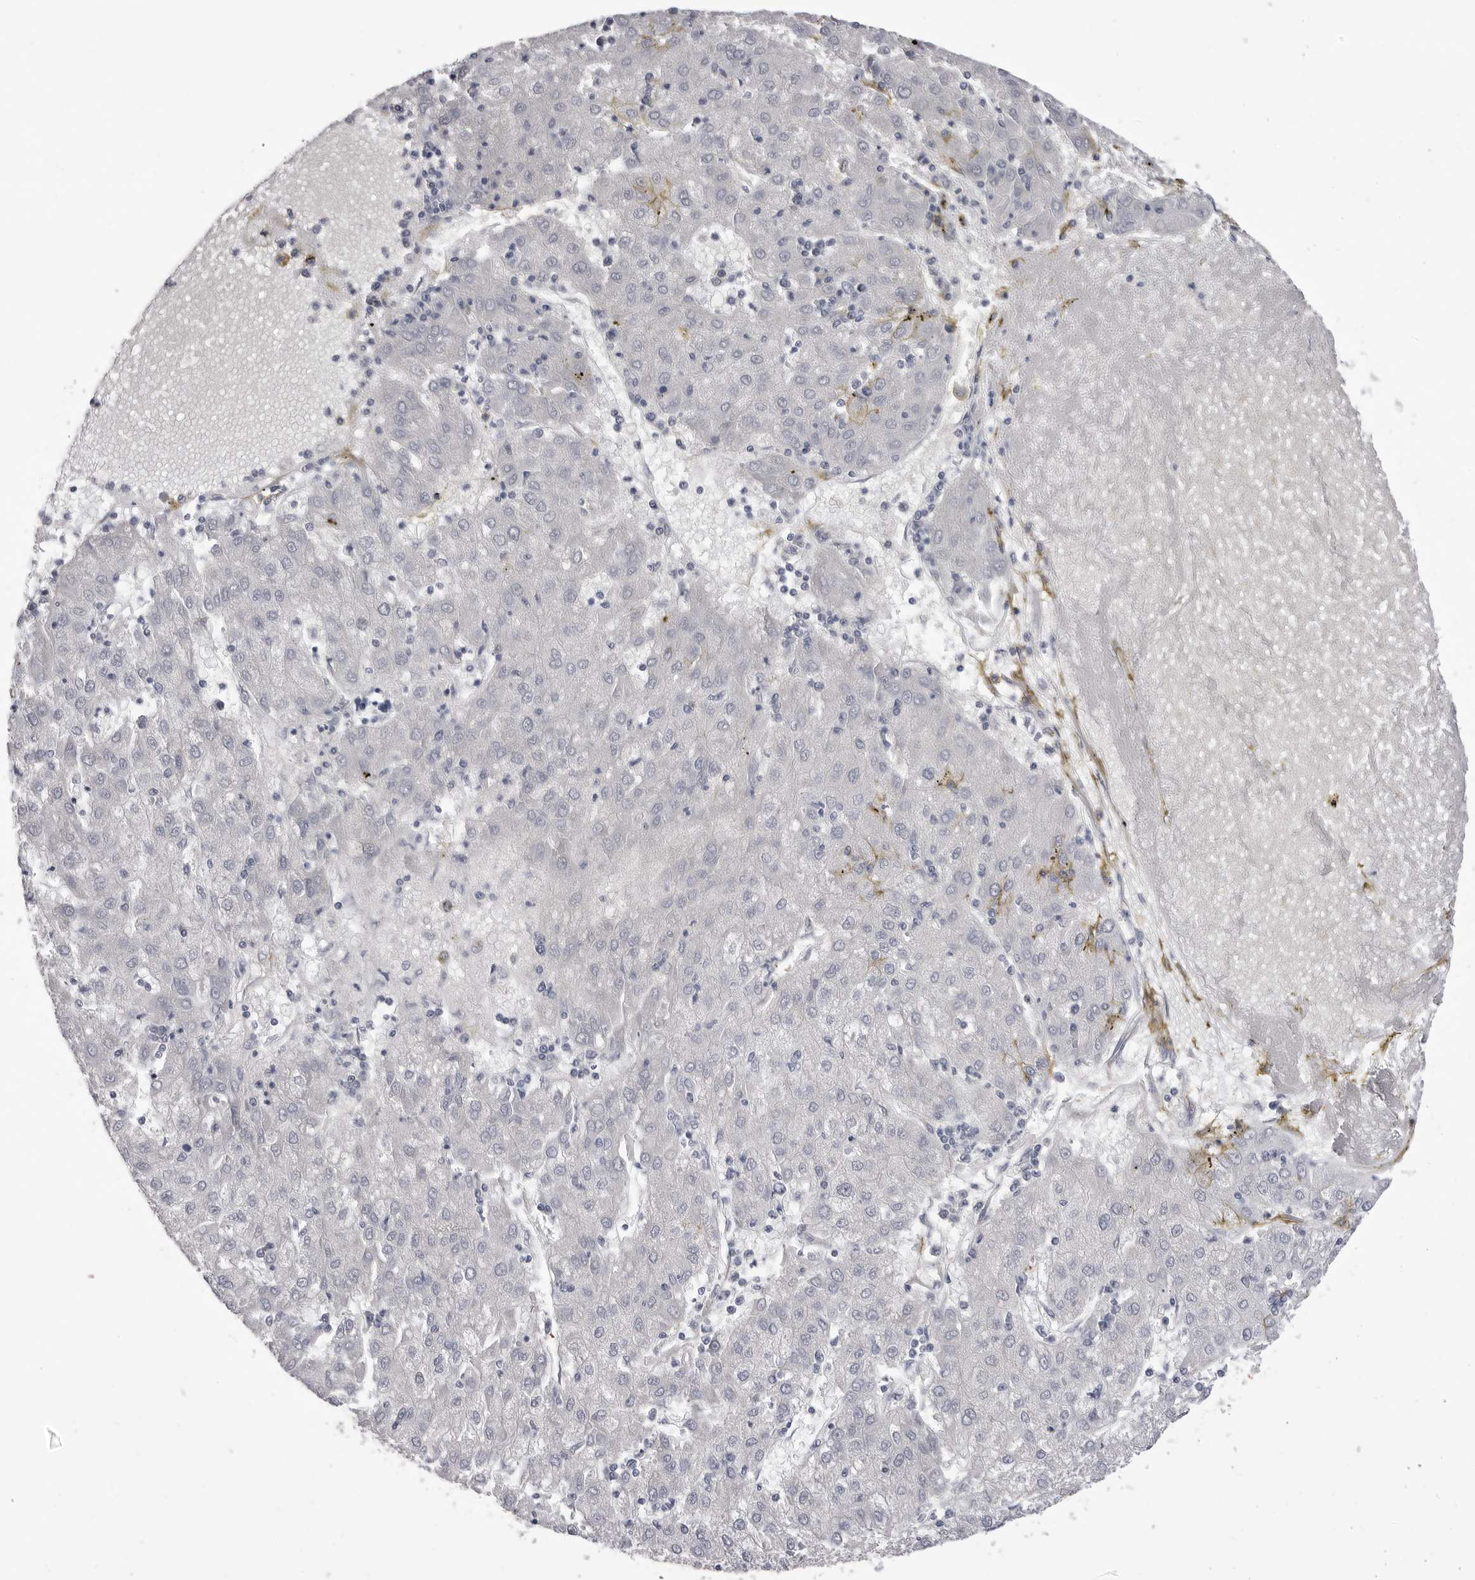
{"staining": {"intensity": "negative", "quantity": "none", "location": "none"}, "tissue": "liver cancer", "cell_type": "Tumor cells", "image_type": "cancer", "snomed": [{"axis": "morphology", "description": "Carcinoma, Hepatocellular, NOS"}, {"axis": "topography", "description": "Liver"}], "caption": "Tumor cells are negative for protein expression in human liver hepatocellular carcinoma.", "gene": "AKAP12", "patient": {"sex": "male", "age": 72}}